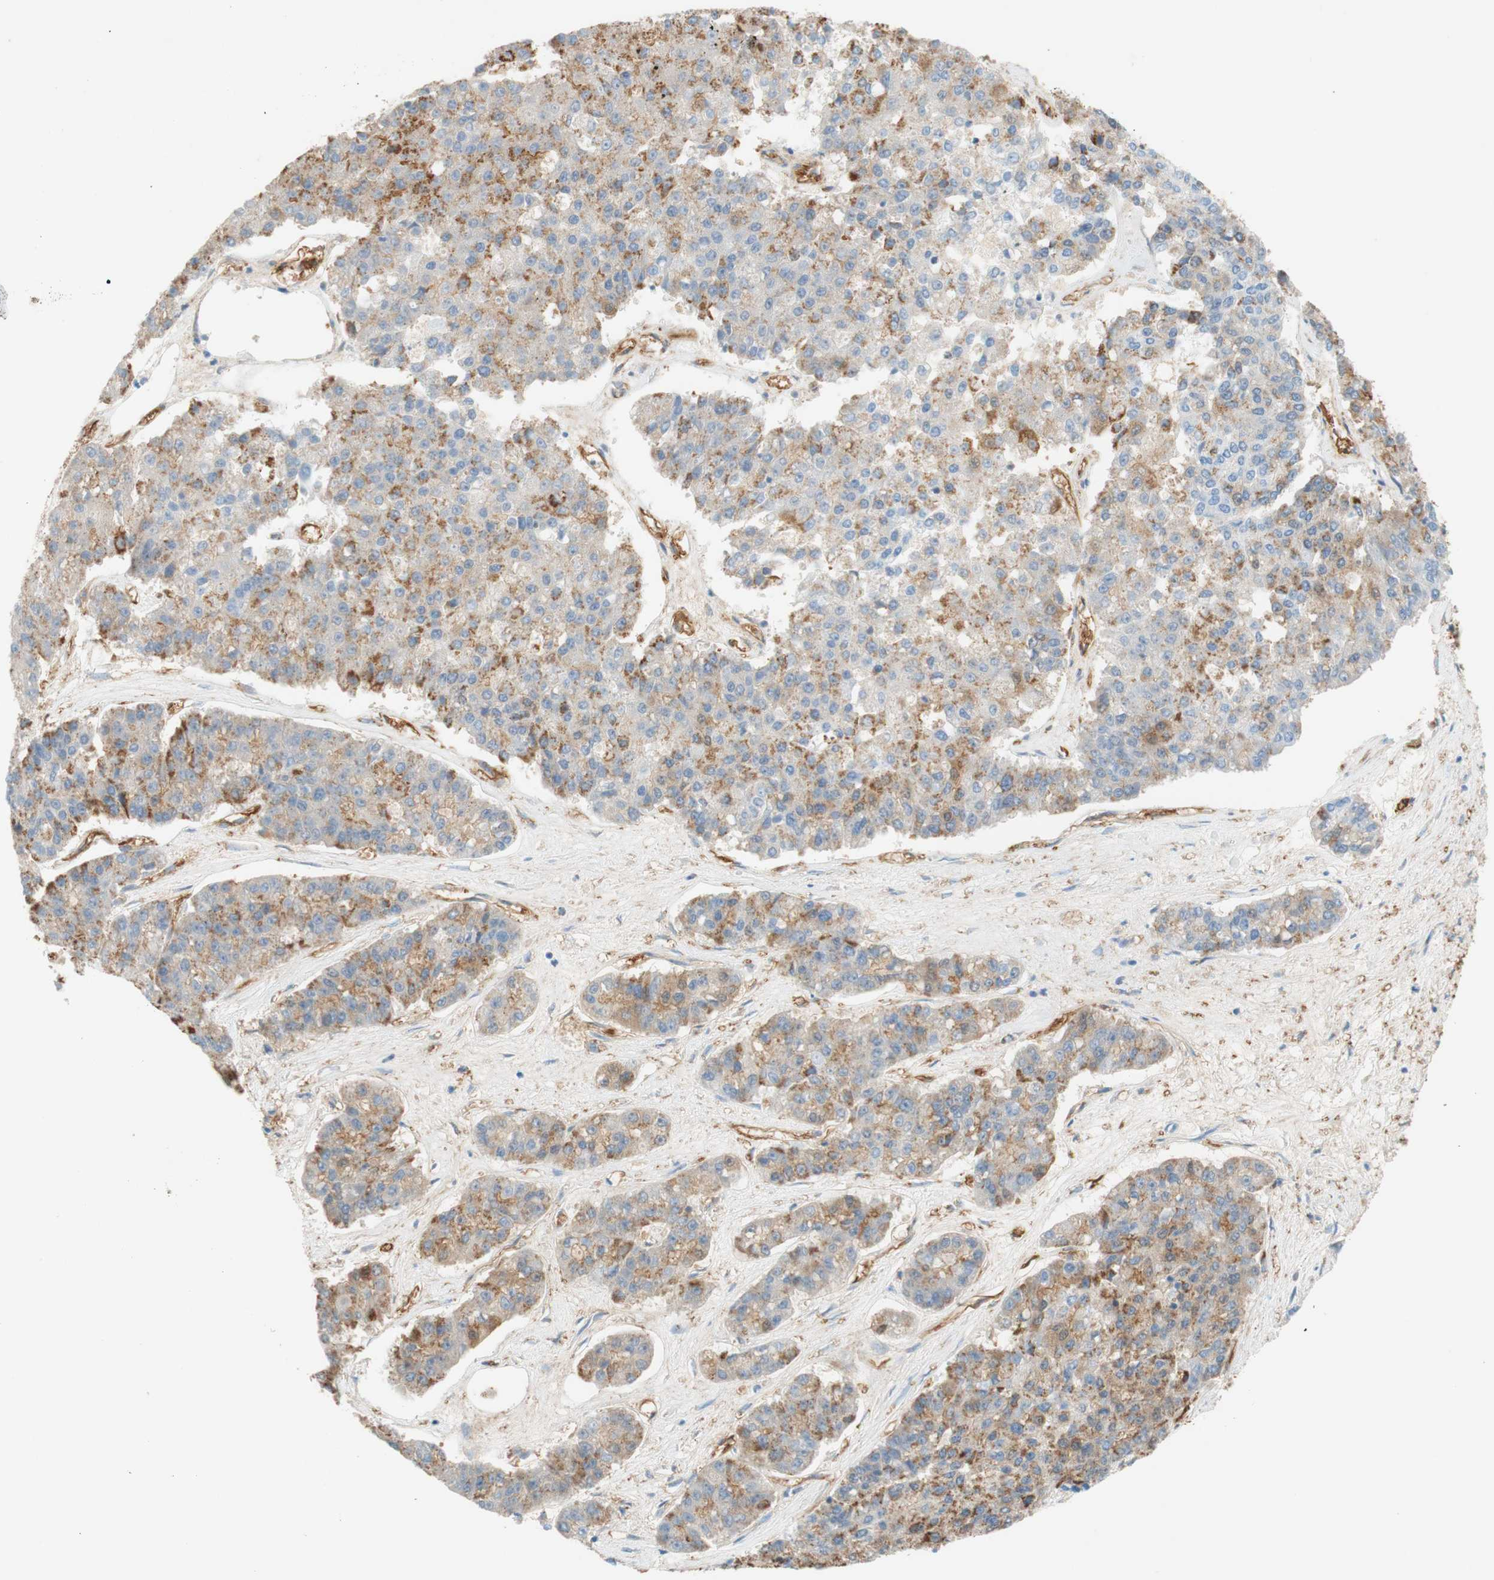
{"staining": {"intensity": "weak", "quantity": "25%-75%", "location": "cytoplasmic/membranous"}, "tissue": "pancreatic cancer", "cell_type": "Tumor cells", "image_type": "cancer", "snomed": [{"axis": "morphology", "description": "Adenocarcinoma, NOS"}, {"axis": "topography", "description": "Pancreas"}], "caption": "Pancreatic cancer (adenocarcinoma) was stained to show a protein in brown. There is low levels of weak cytoplasmic/membranous expression in about 25%-75% of tumor cells.", "gene": "STOM", "patient": {"sex": "male", "age": 50}}